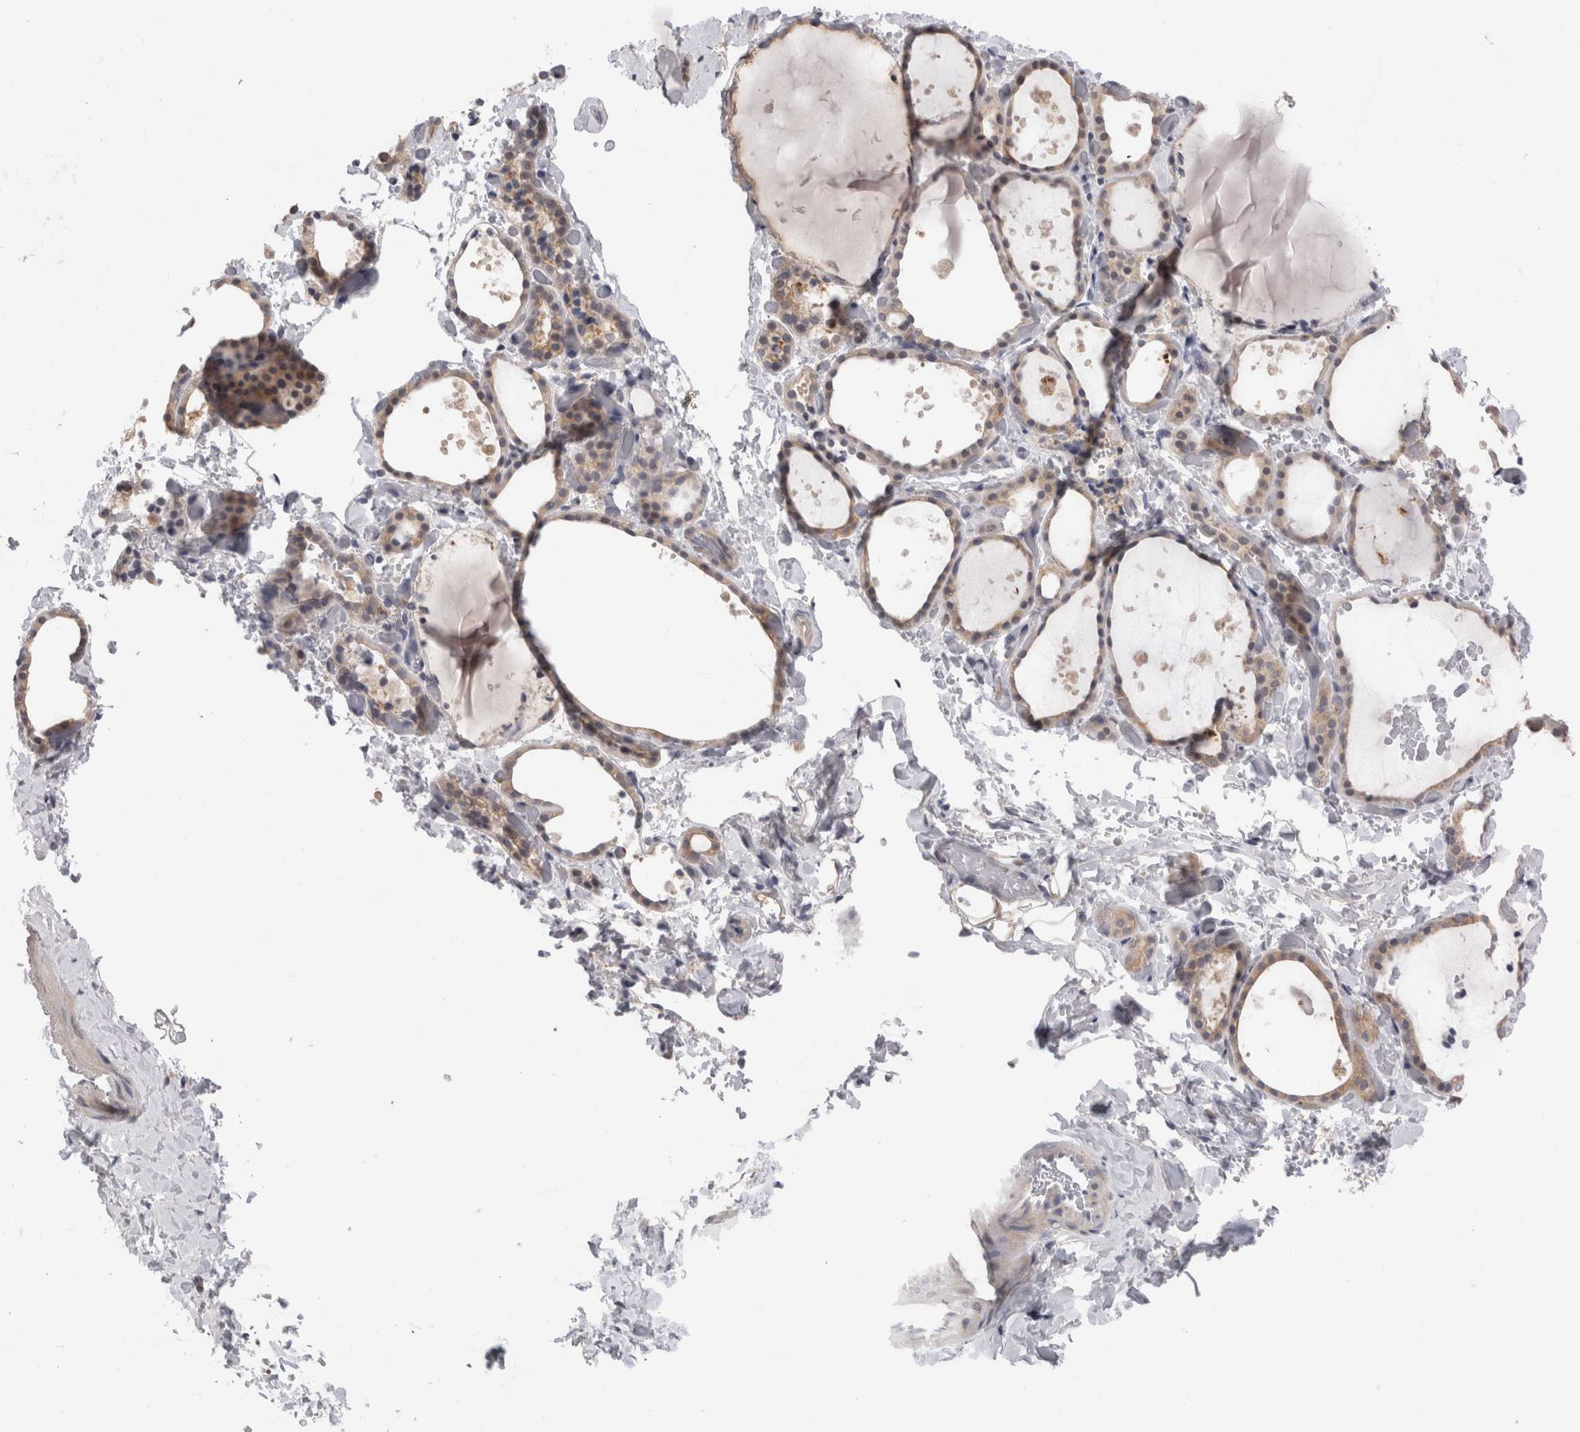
{"staining": {"intensity": "weak", "quantity": "25%-75%", "location": "cytoplasmic/membranous"}, "tissue": "thyroid gland", "cell_type": "Glandular cells", "image_type": "normal", "snomed": [{"axis": "morphology", "description": "Normal tissue, NOS"}, {"axis": "topography", "description": "Thyroid gland"}], "caption": "Immunohistochemistry (IHC) of unremarkable human thyroid gland displays low levels of weak cytoplasmic/membranous staining in approximately 25%-75% of glandular cells.", "gene": "PIGP", "patient": {"sex": "female", "age": 44}}